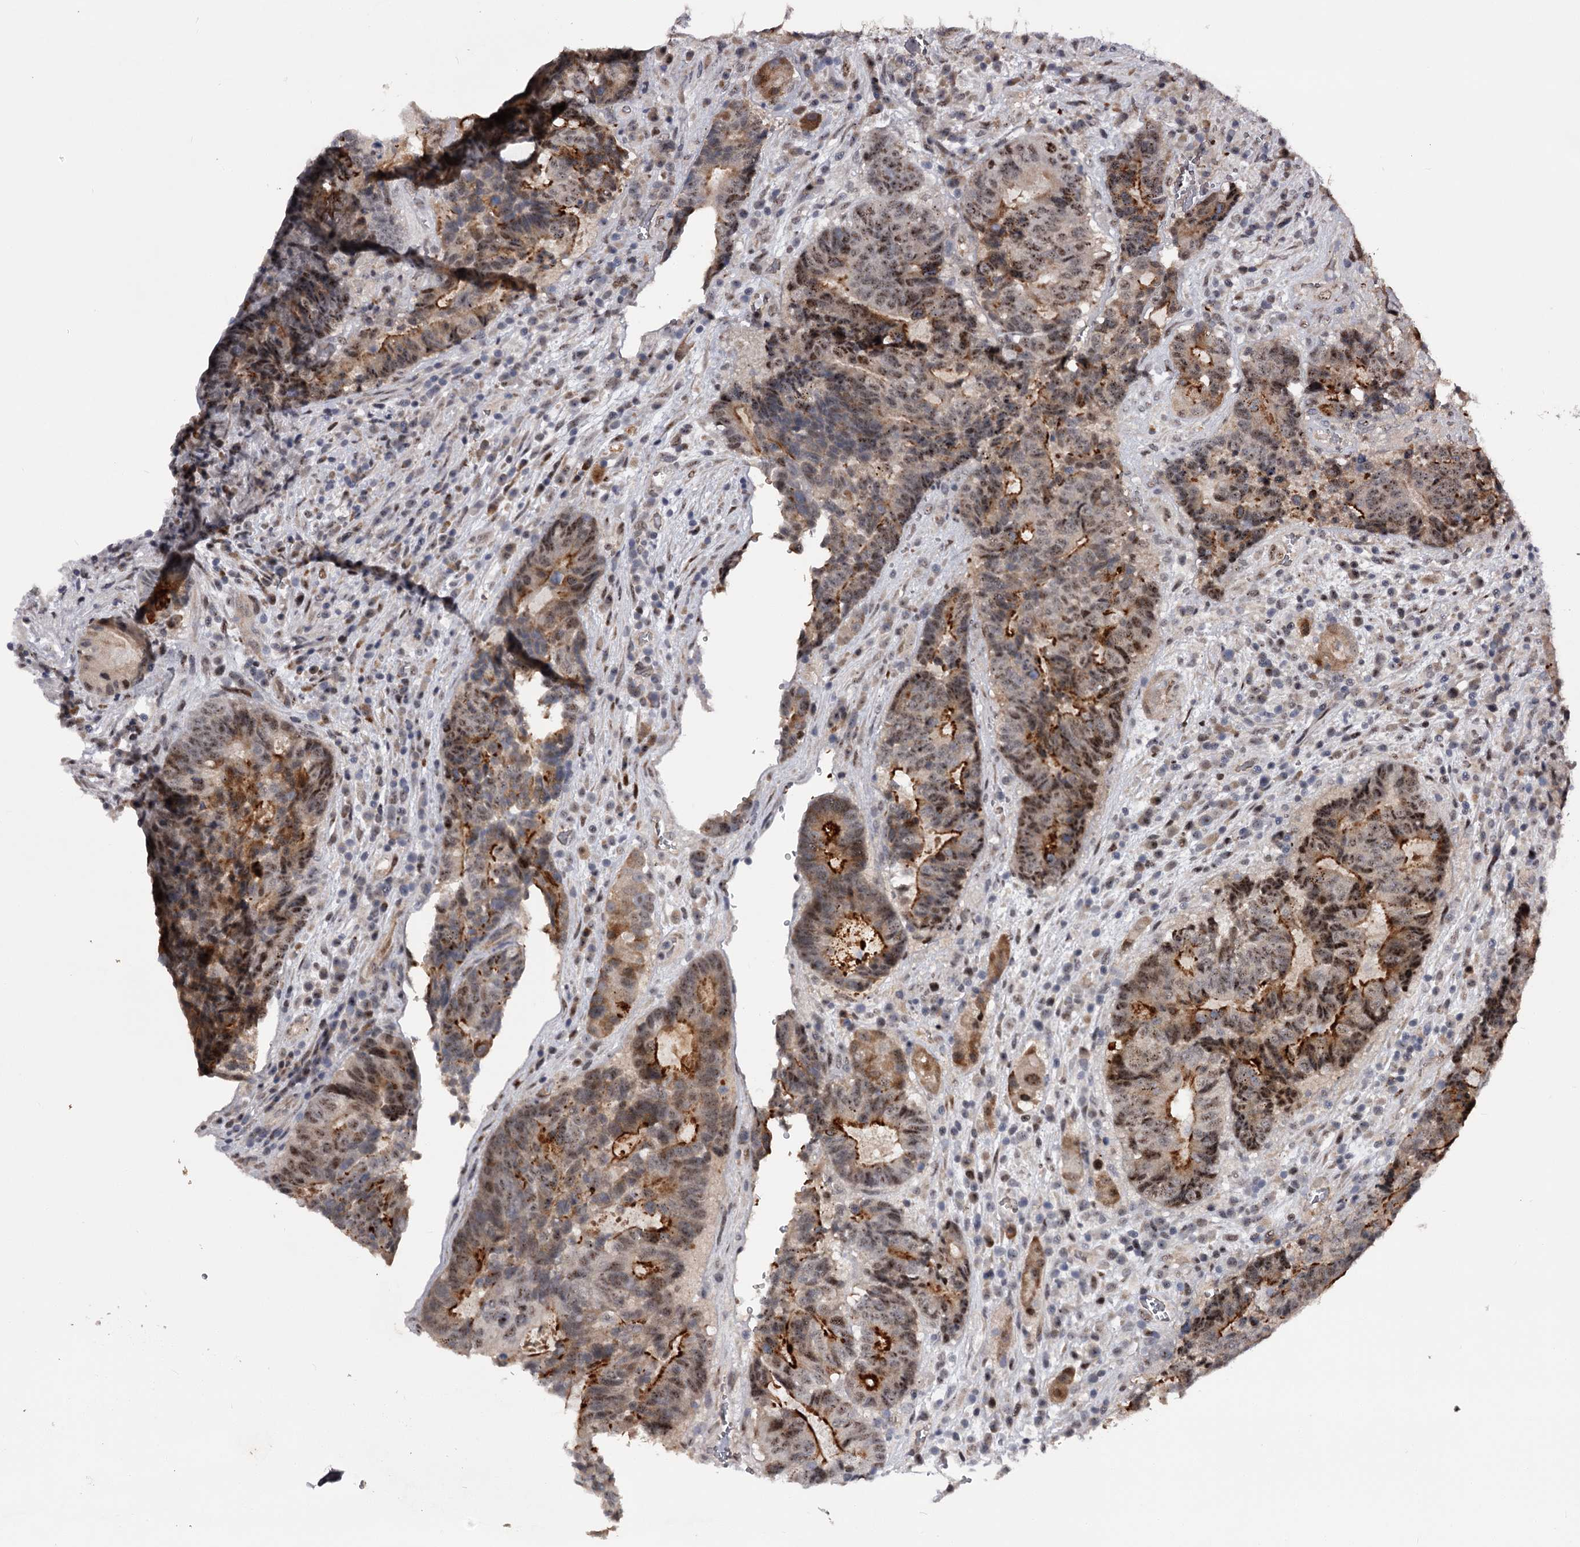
{"staining": {"intensity": "strong", "quantity": "25%-75%", "location": "cytoplasmic/membranous,nuclear"}, "tissue": "colorectal cancer", "cell_type": "Tumor cells", "image_type": "cancer", "snomed": [{"axis": "morphology", "description": "Adenocarcinoma, NOS"}, {"axis": "topography", "description": "Rectum"}], "caption": "Adenocarcinoma (colorectal) stained with a brown dye reveals strong cytoplasmic/membranous and nuclear positive staining in about 25%-75% of tumor cells.", "gene": "RNF44", "patient": {"sex": "male", "age": 69}}